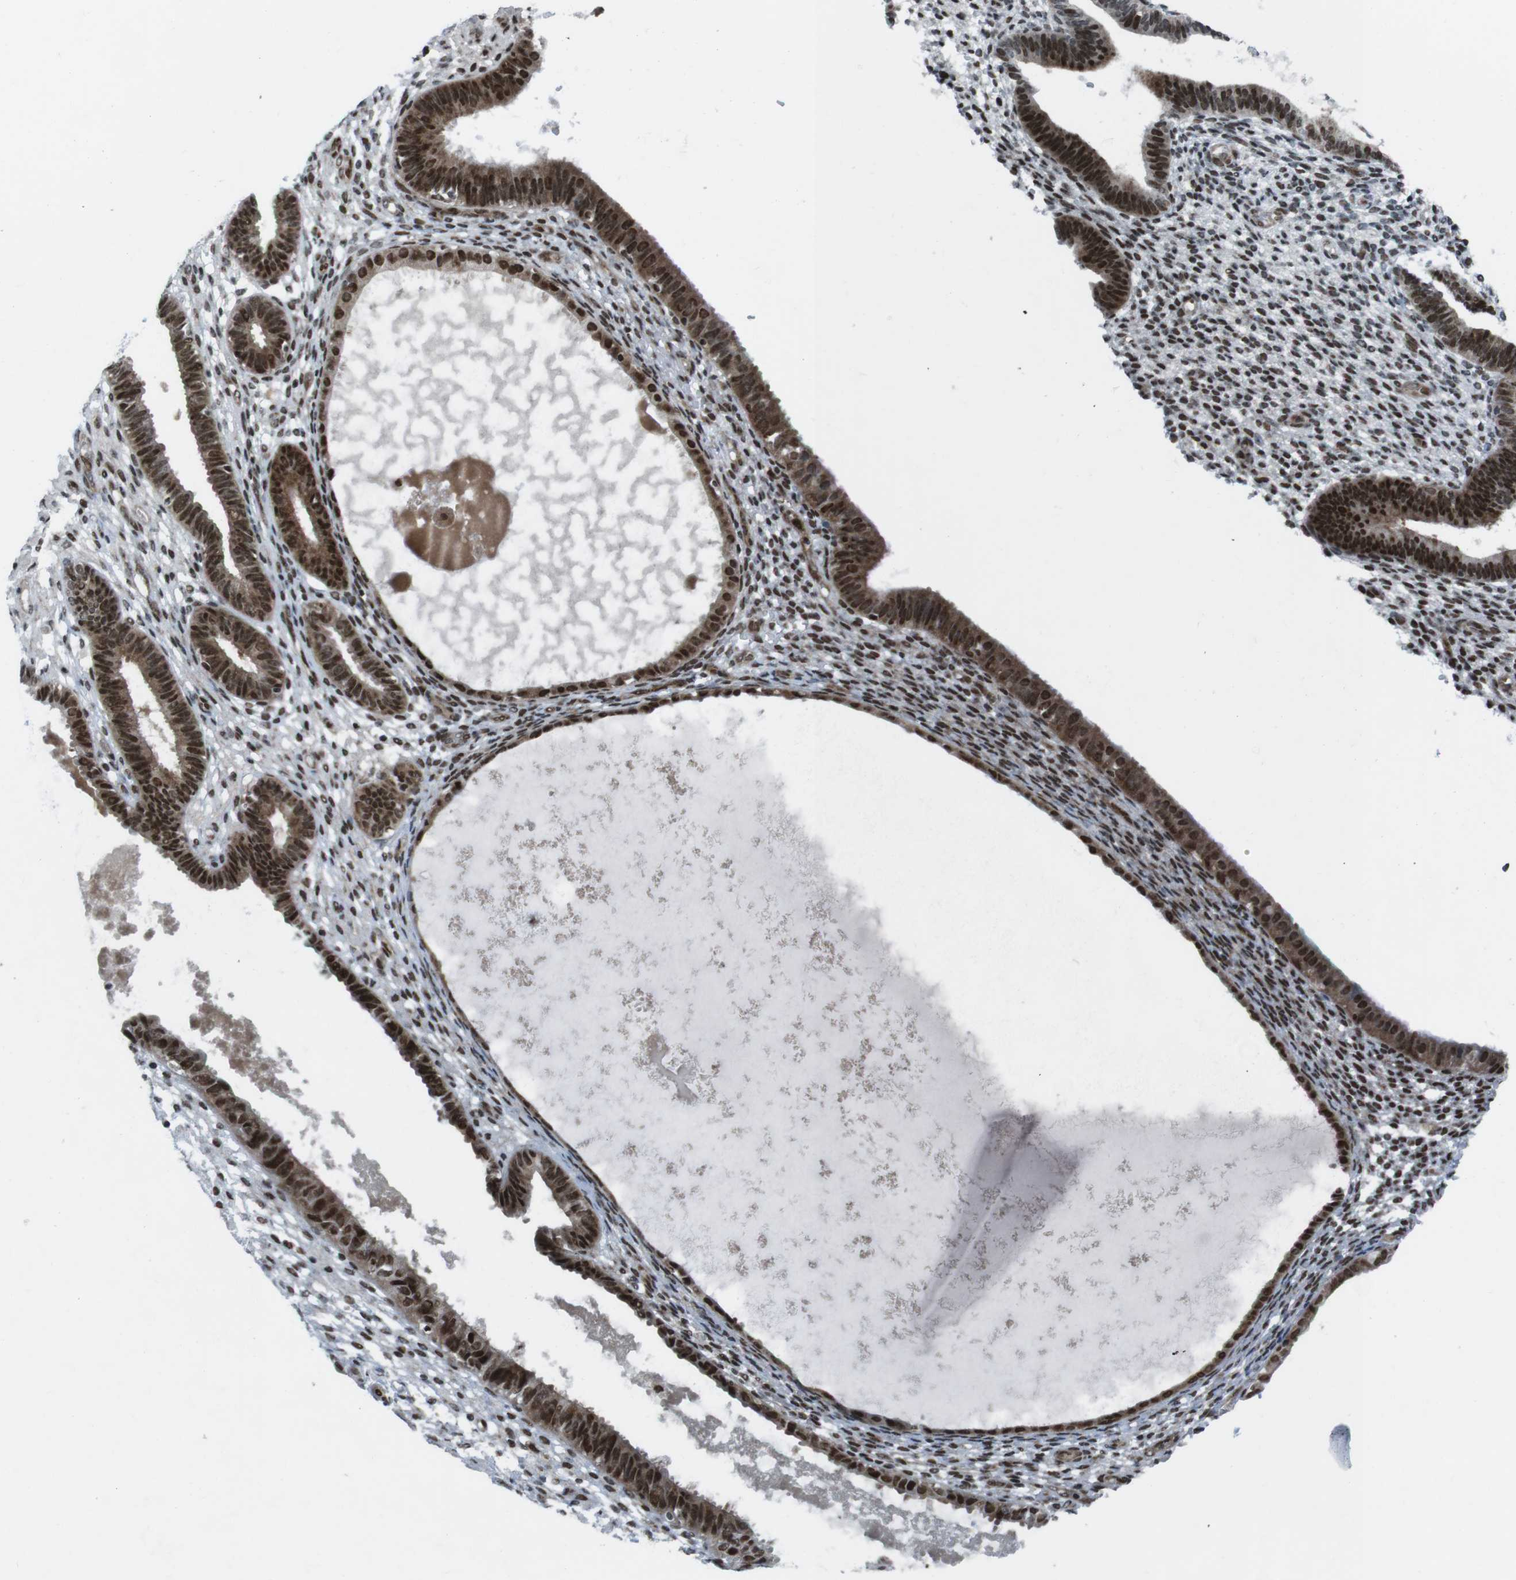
{"staining": {"intensity": "weak", "quantity": "25%-75%", "location": "nuclear"}, "tissue": "endometrium", "cell_type": "Cells in endometrial stroma", "image_type": "normal", "snomed": [{"axis": "morphology", "description": "Normal tissue, NOS"}, {"axis": "topography", "description": "Endometrium"}], "caption": "Immunohistochemistry (IHC) micrograph of unremarkable endometrium: human endometrium stained using IHC exhibits low levels of weak protein expression localized specifically in the nuclear of cells in endometrial stroma, appearing as a nuclear brown color.", "gene": "PBRM1", "patient": {"sex": "female", "age": 61}}